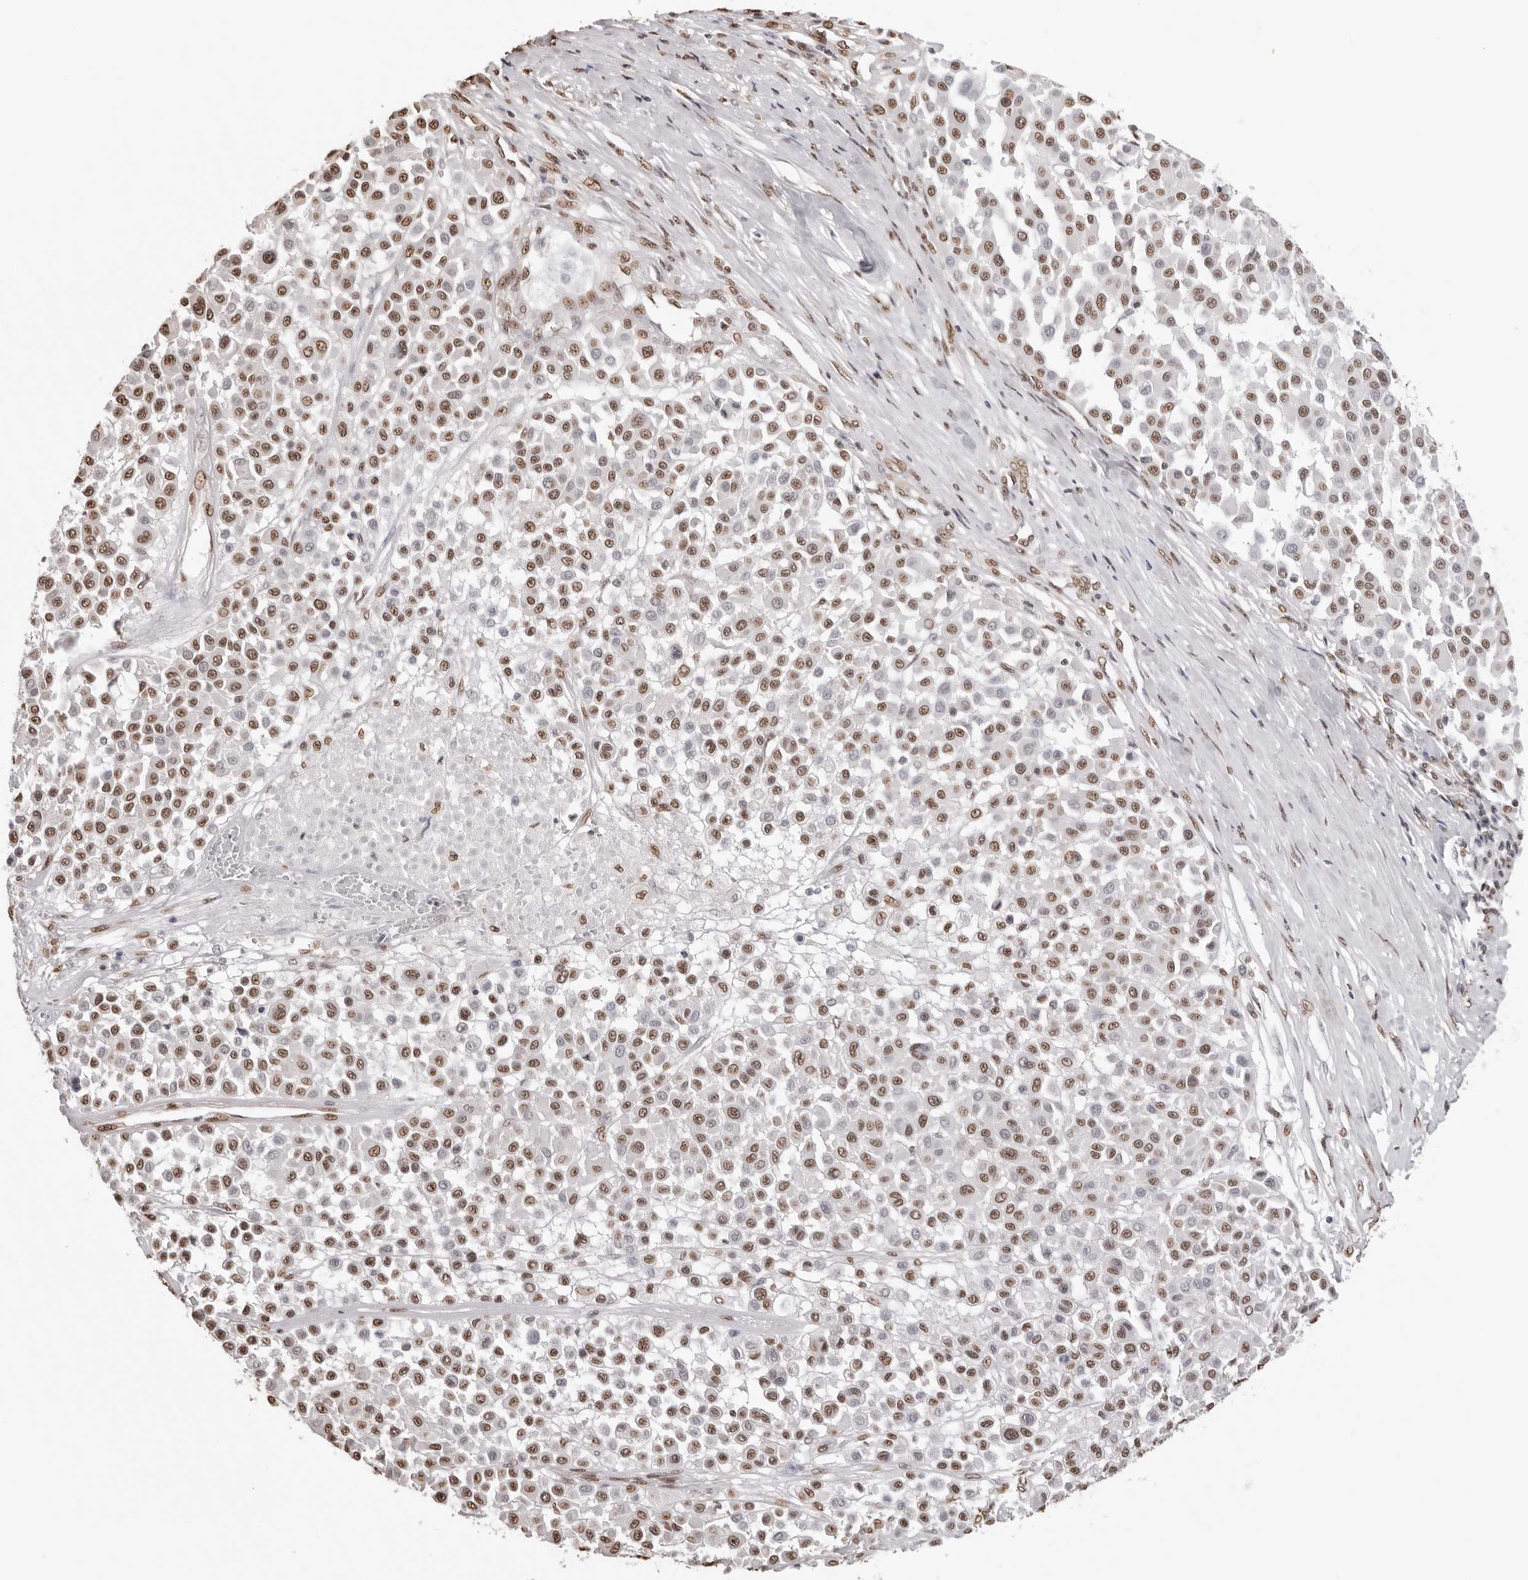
{"staining": {"intensity": "moderate", "quantity": ">75%", "location": "nuclear"}, "tissue": "melanoma", "cell_type": "Tumor cells", "image_type": "cancer", "snomed": [{"axis": "morphology", "description": "Malignant melanoma, Metastatic site"}, {"axis": "topography", "description": "Soft tissue"}], "caption": "About >75% of tumor cells in human malignant melanoma (metastatic site) reveal moderate nuclear protein positivity as visualized by brown immunohistochemical staining.", "gene": "OLIG3", "patient": {"sex": "male", "age": 41}}